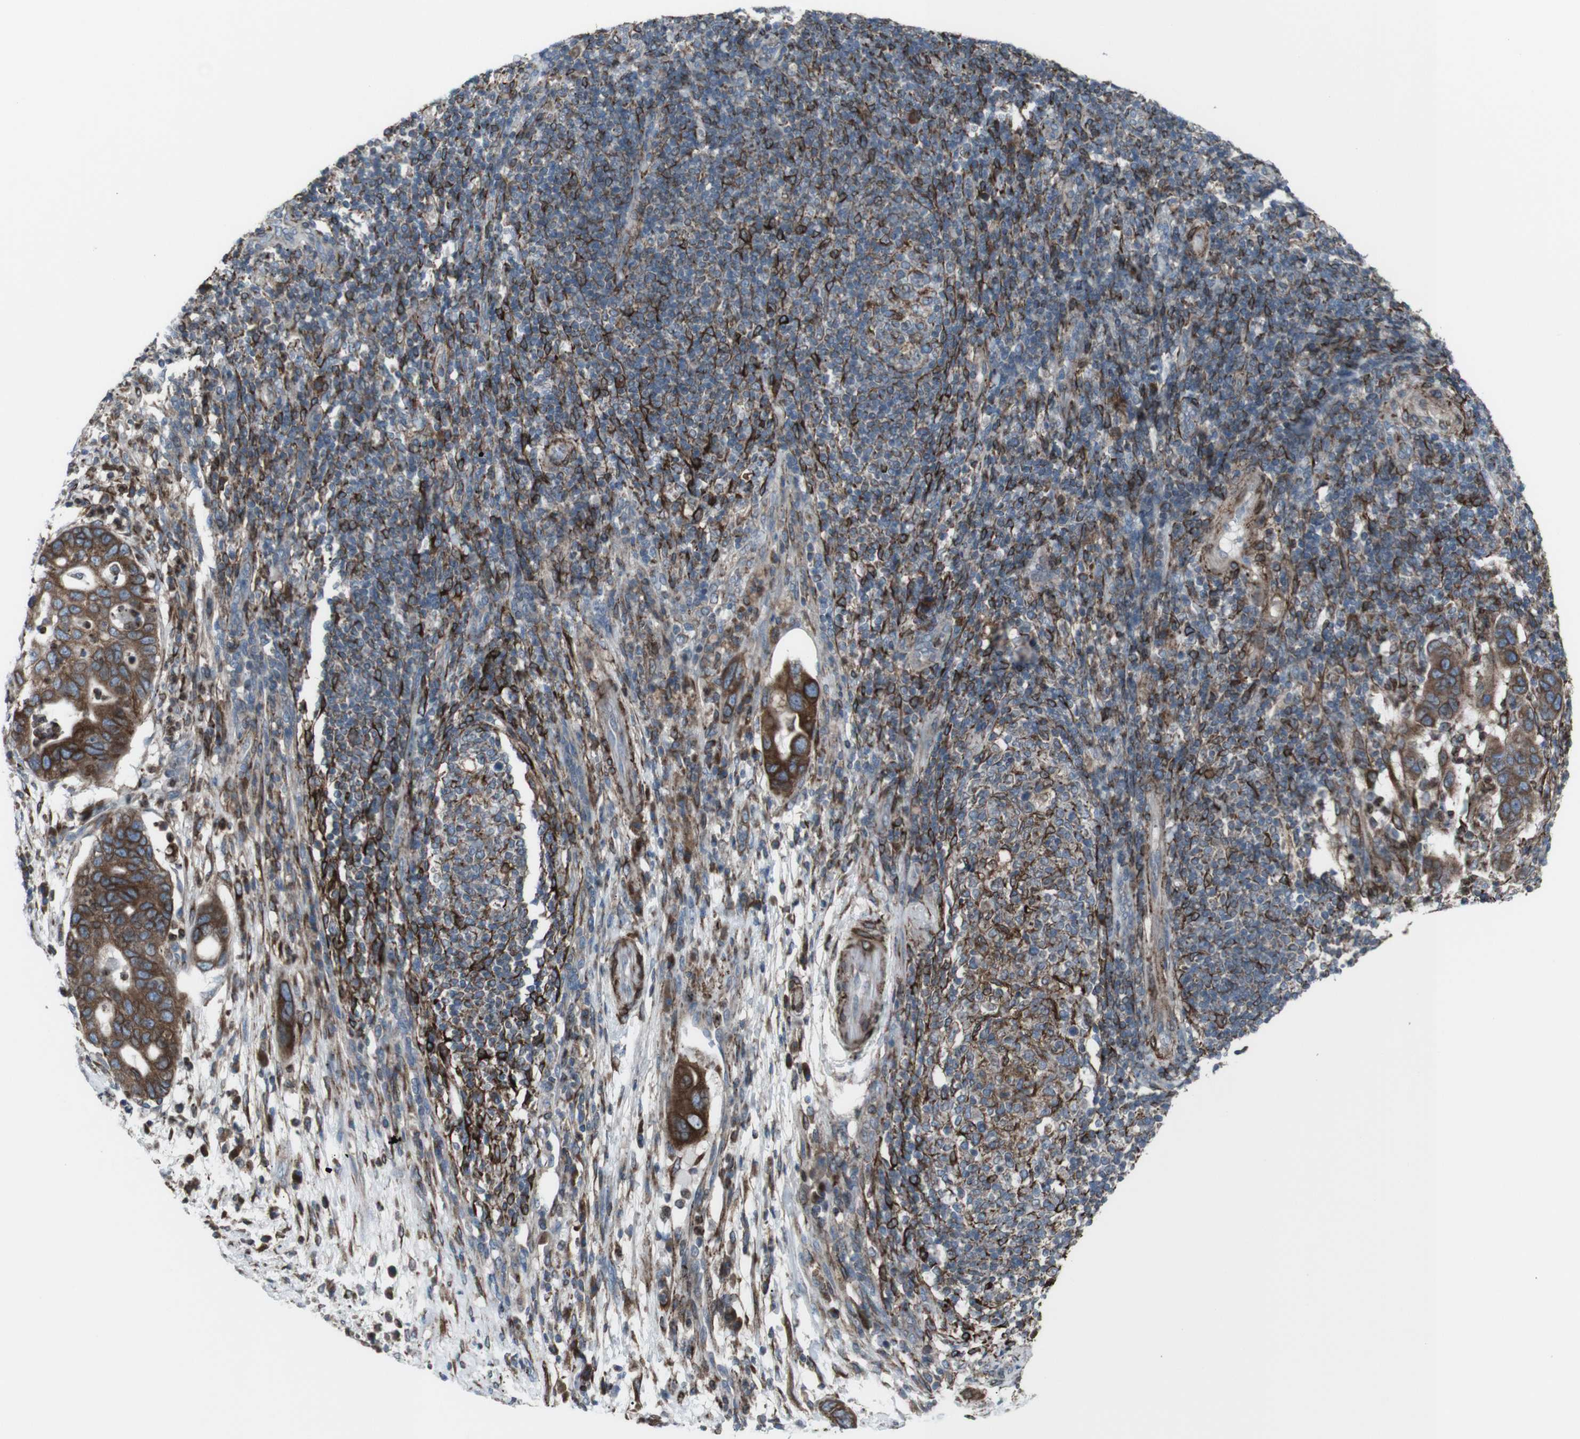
{"staining": {"intensity": "strong", "quantity": ">75%", "location": "cytoplasmic/membranous"}, "tissue": "pancreatic cancer", "cell_type": "Tumor cells", "image_type": "cancer", "snomed": [{"axis": "morphology", "description": "Adenocarcinoma, NOS"}, {"axis": "topography", "description": "Pancreas"}], "caption": "Strong cytoplasmic/membranous positivity is identified in approximately >75% of tumor cells in pancreatic cancer (adenocarcinoma). The protein of interest is shown in brown color, while the nuclei are stained blue.", "gene": "LNPK", "patient": {"sex": "female", "age": 71}}